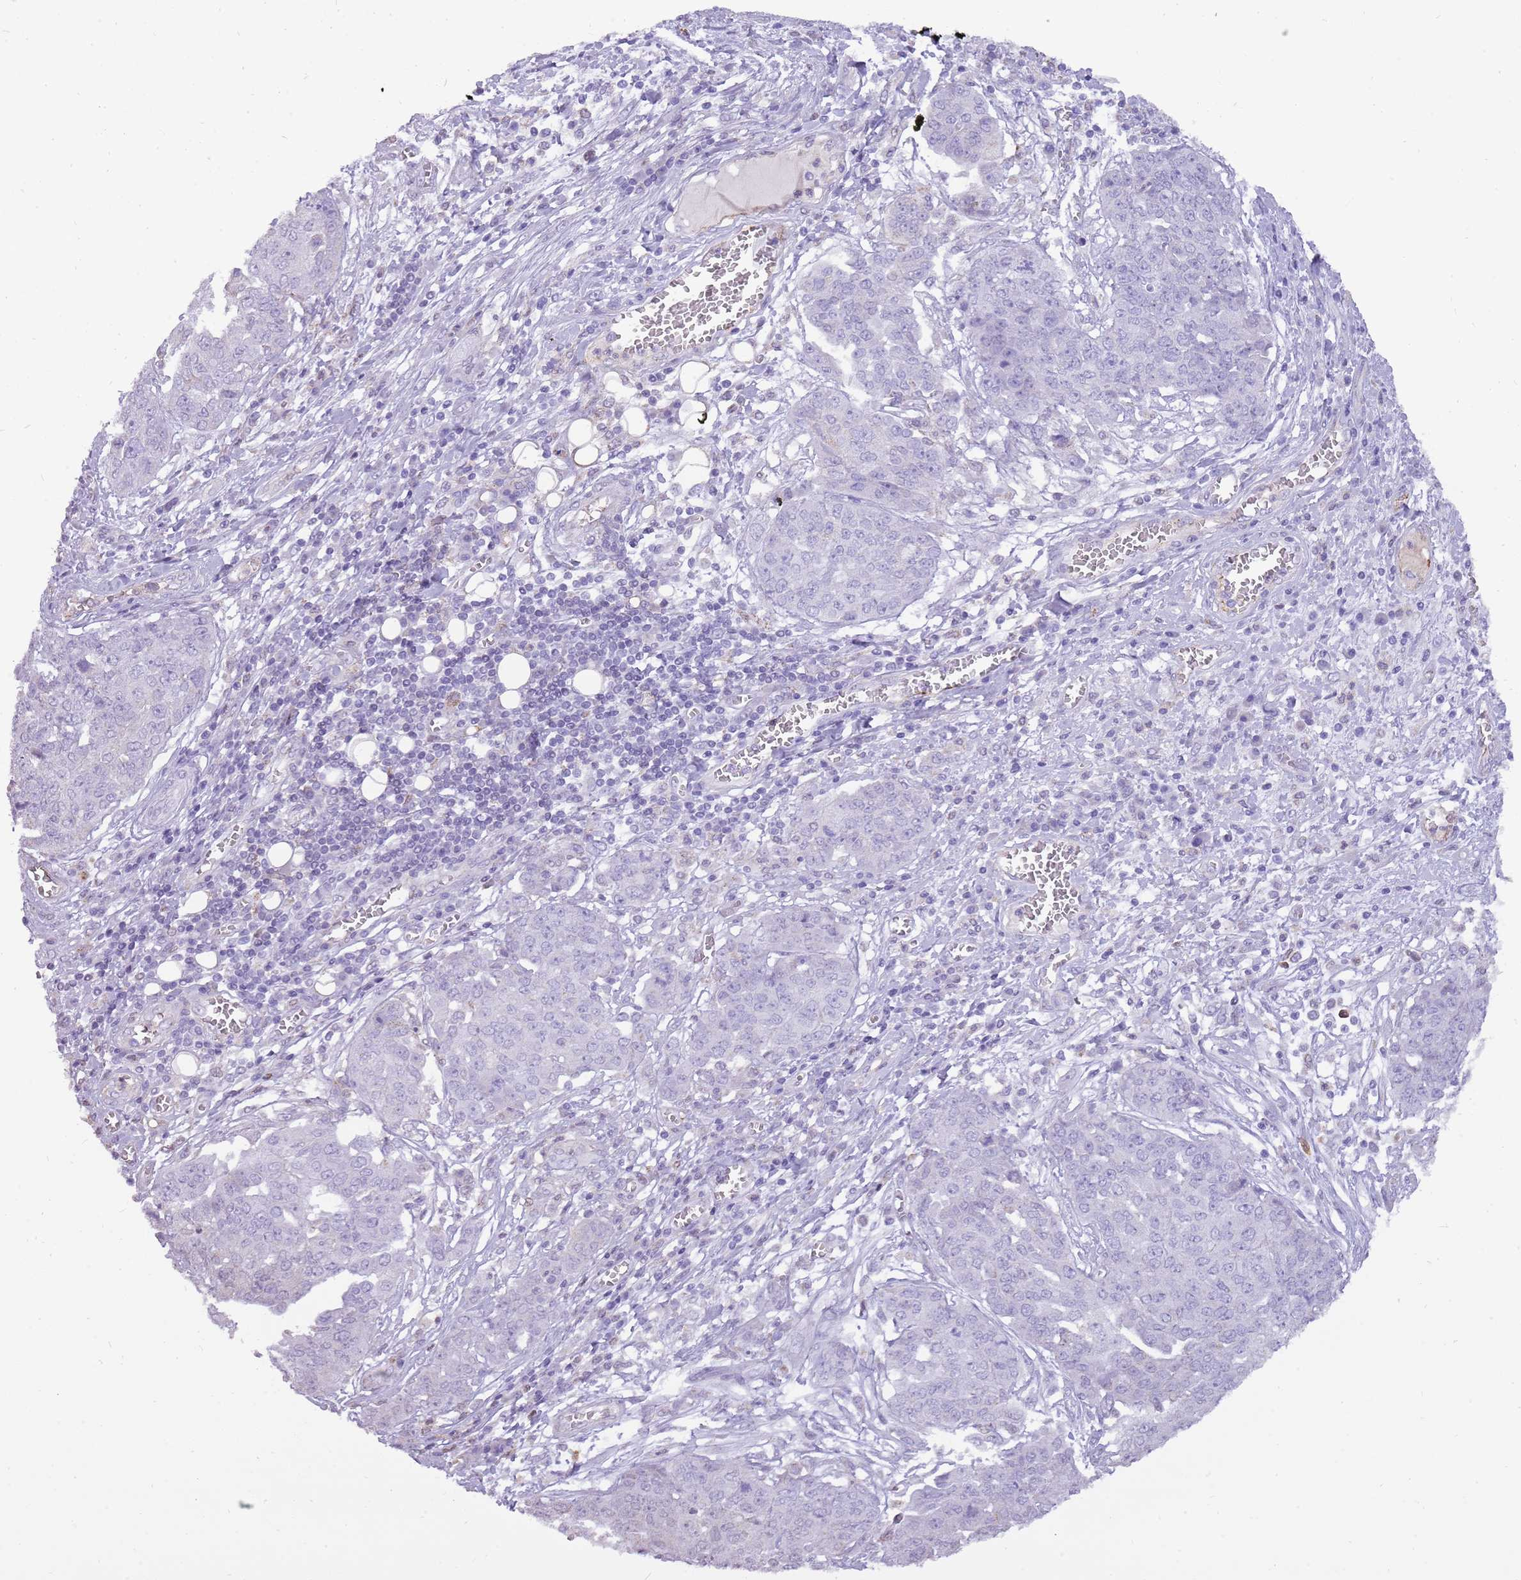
{"staining": {"intensity": "negative", "quantity": "none", "location": "none"}, "tissue": "ovarian cancer", "cell_type": "Tumor cells", "image_type": "cancer", "snomed": [{"axis": "morphology", "description": "Cystadenocarcinoma, serous, NOS"}, {"axis": "topography", "description": "Soft tissue"}, {"axis": "topography", "description": "Ovary"}], "caption": "DAB (3,3'-diaminobenzidine) immunohistochemical staining of human ovarian serous cystadenocarcinoma demonstrates no significant staining in tumor cells. The staining is performed using DAB (3,3'-diaminobenzidine) brown chromogen with nuclei counter-stained in using hematoxylin.", "gene": "PCNX1", "patient": {"sex": "female", "age": 57}}